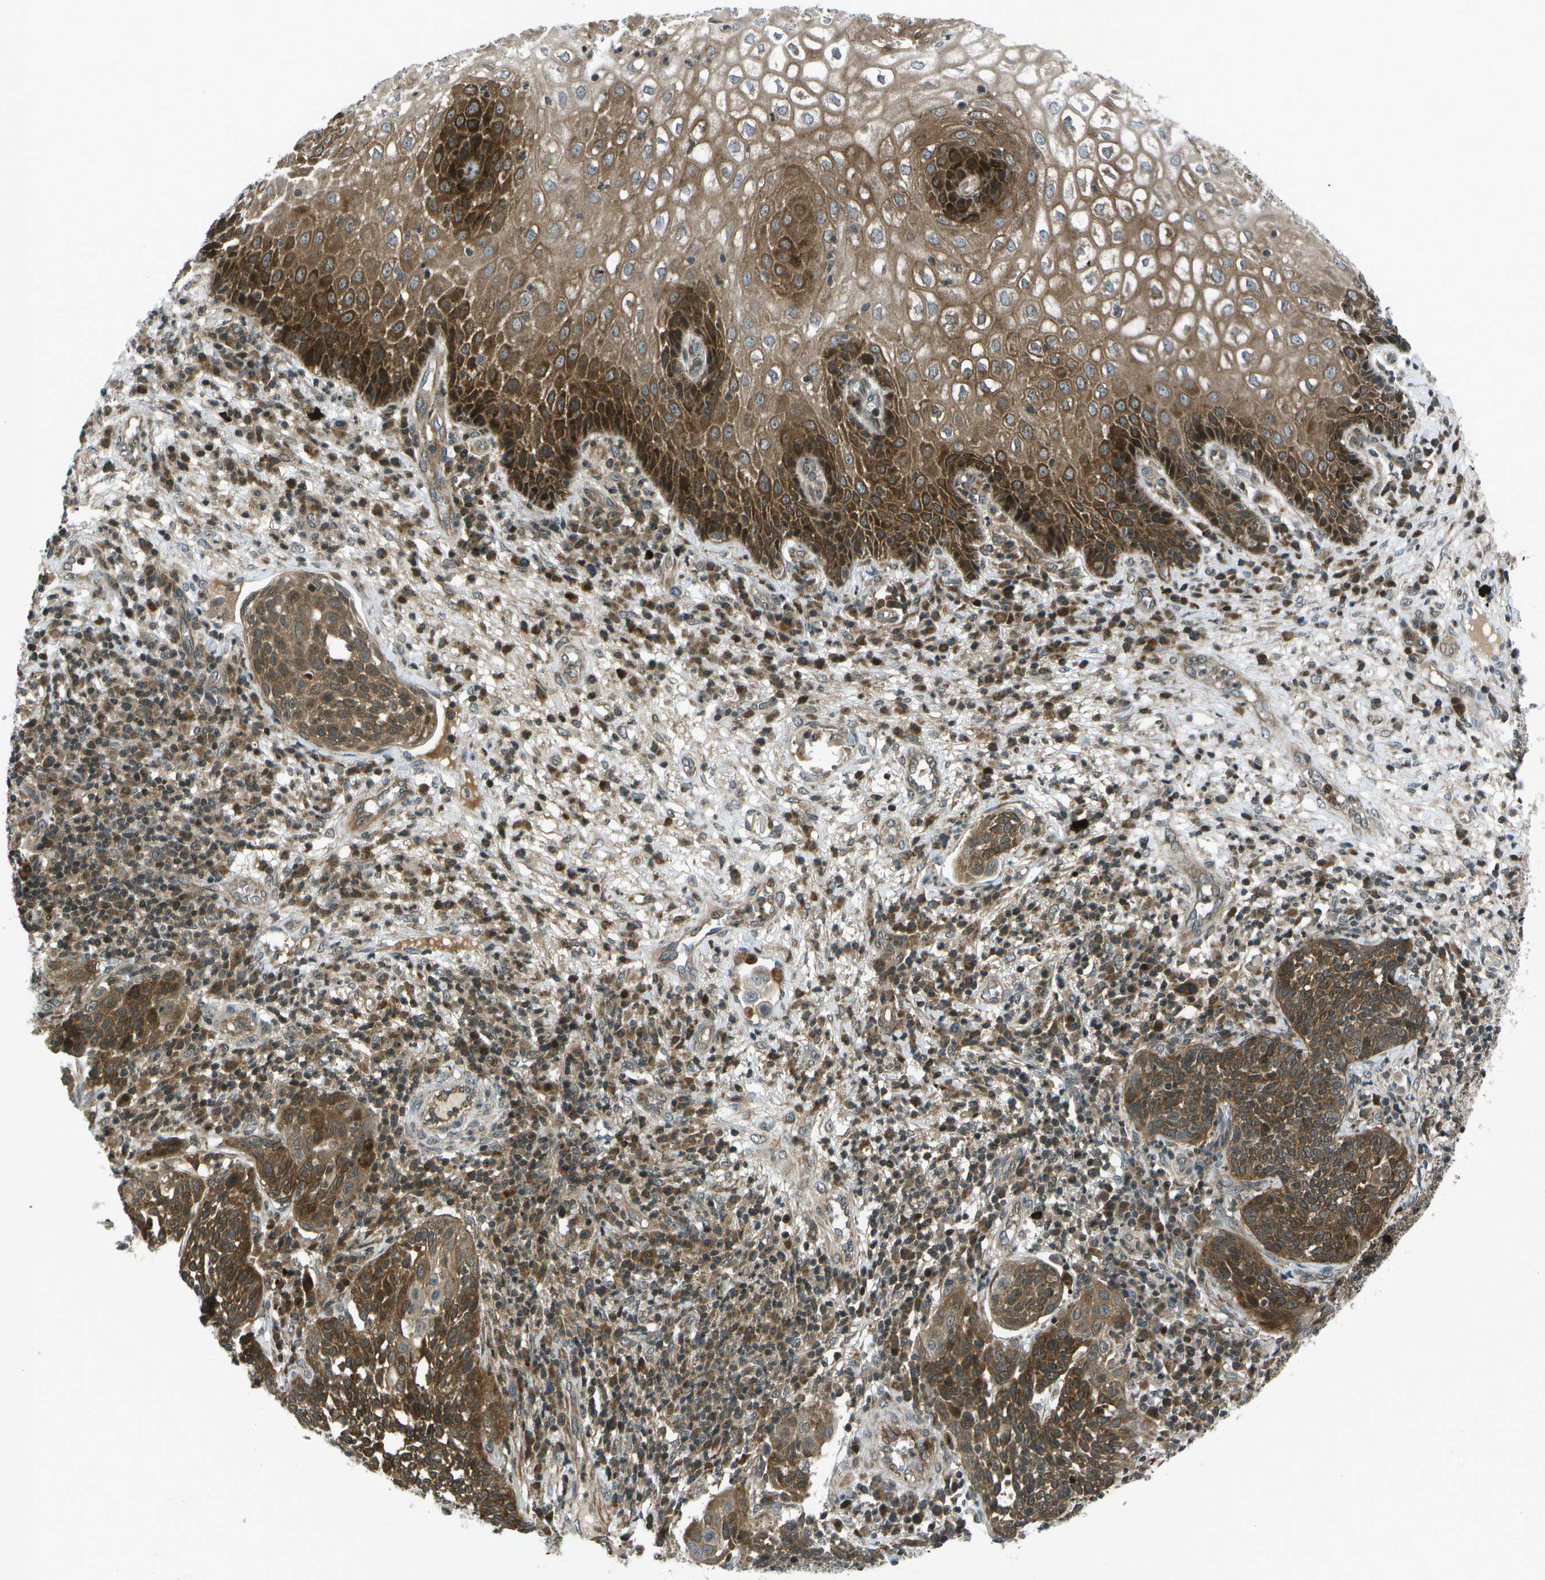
{"staining": {"intensity": "moderate", "quantity": ">75%", "location": "cytoplasmic/membranous"}, "tissue": "cervical cancer", "cell_type": "Tumor cells", "image_type": "cancer", "snomed": [{"axis": "morphology", "description": "Squamous cell carcinoma, NOS"}, {"axis": "topography", "description": "Cervix"}], "caption": "Approximately >75% of tumor cells in human cervical squamous cell carcinoma demonstrate moderate cytoplasmic/membranous protein positivity as visualized by brown immunohistochemical staining.", "gene": "TMEM19", "patient": {"sex": "female", "age": 34}}